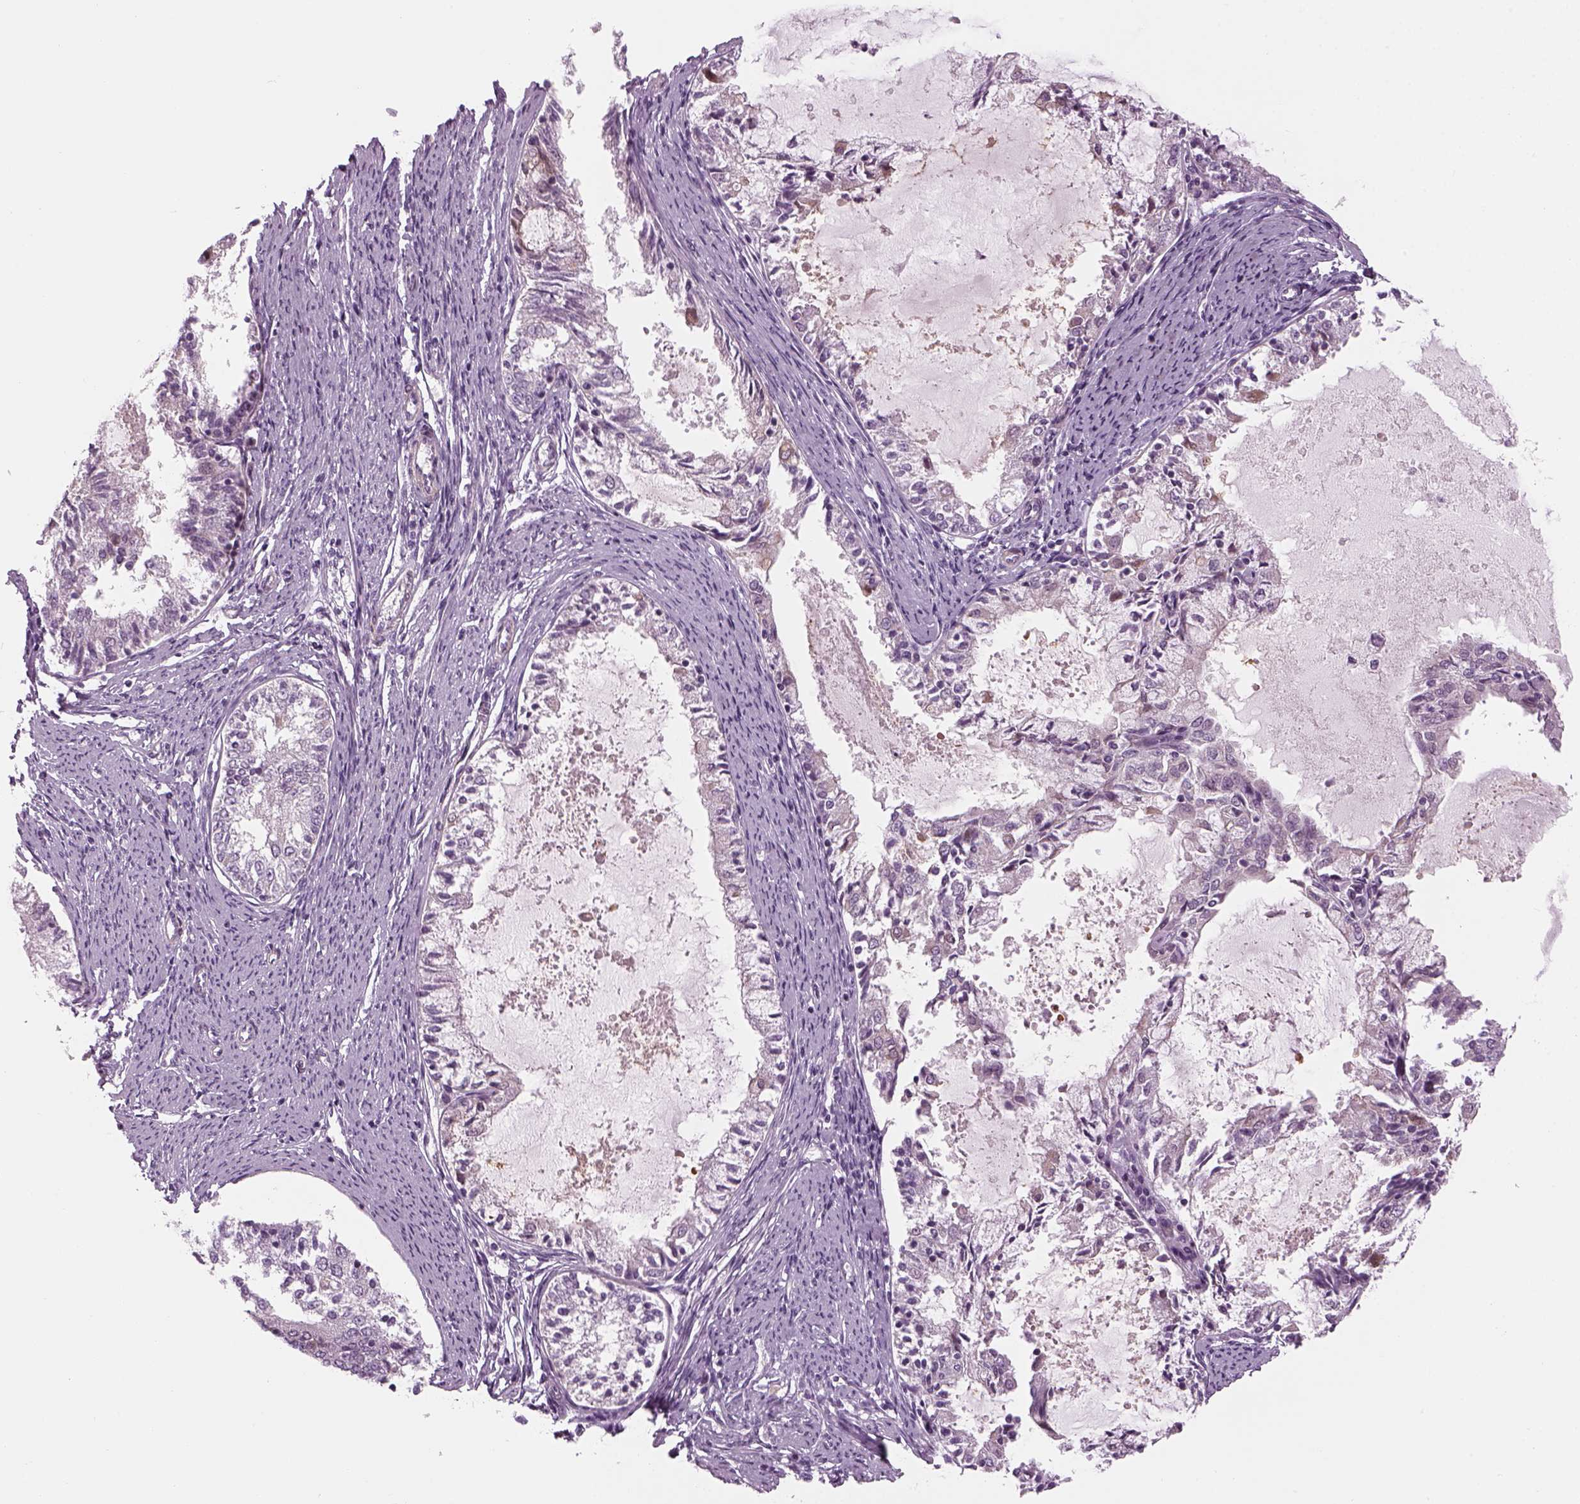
{"staining": {"intensity": "negative", "quantity": "none", "location": "none"}, "tissue": "endometrial cancer", "cell_type": "Tumor cells", "image_type": "cancer", "snomed": [{"axis": "morphology", "description": "Adenocarcinoma, NOS"}, {"axis": "topography", "description": "Endometrium"}], "caption": "An immunohistochemistry image of endometrial cancer is shown. There is no staining in tumor cells of endometrial cancer.", "gene": "LRRIQ3", "patient": {"sex": "female", "age": 57}}